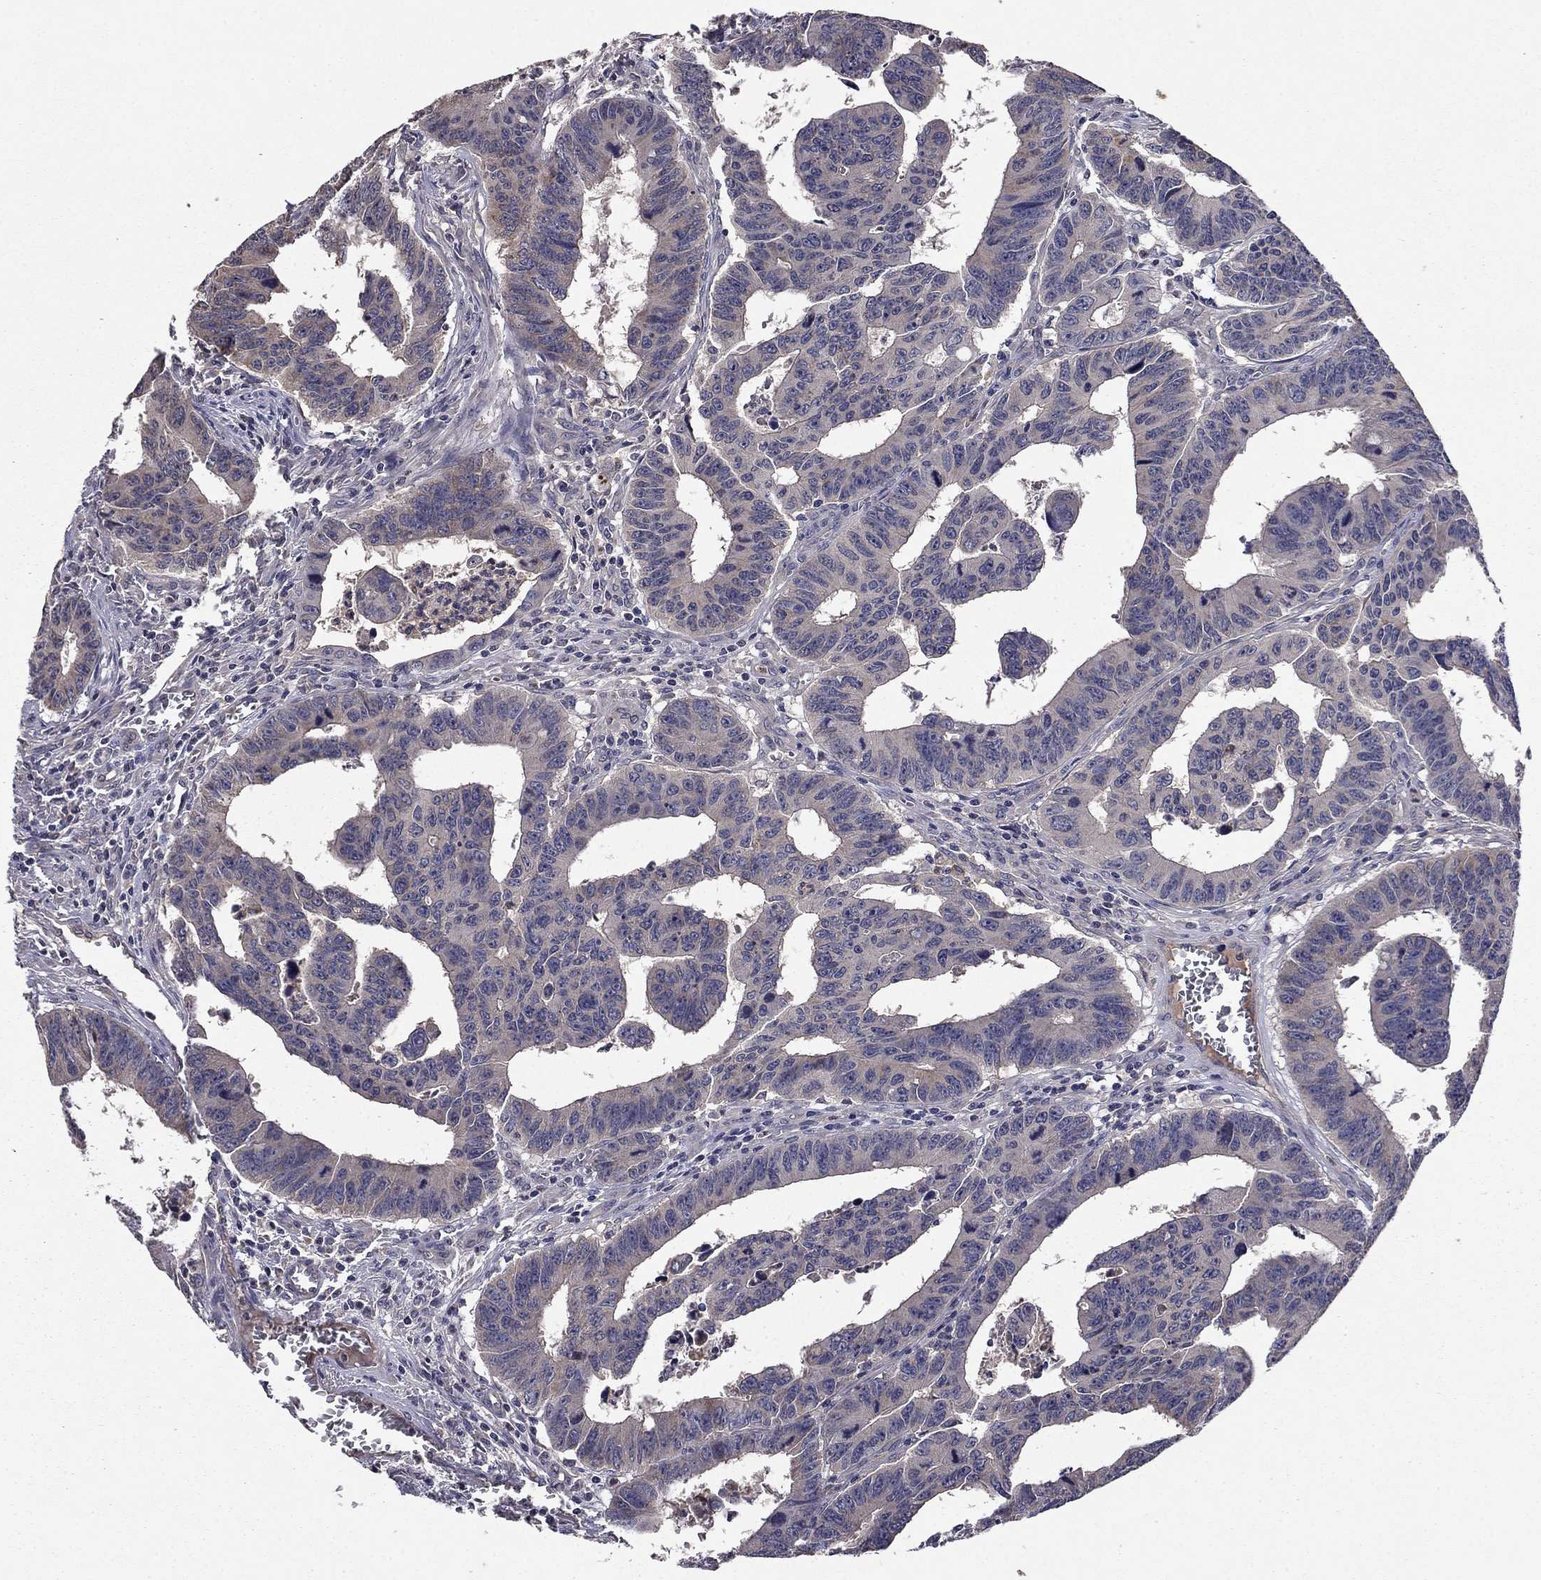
{"staining": {"intensity": "negative", "quantity": "none", "location": "none"}, "tissue": "colorectal cancer", "cell_type": "Tumor cells", "image_type": "cancer", "snomed": [{"axis": "morphology", "description": "Adenocarcinoma, NOS"}, {"axis": "topography", "description": "Appendix"}, {"axis": "topography", "description": "Colon"}, {"axis": "topography", "description": "Cecum"}, {"axis": "topography", "description": "Colon asc"}], "caption": "Colorectal adenocarcinoma was stained to show a protein in brown. There is no significant staining in tumor cells.", "gene": "PROS1", "patient": {"sex": "female", "age": 85}}